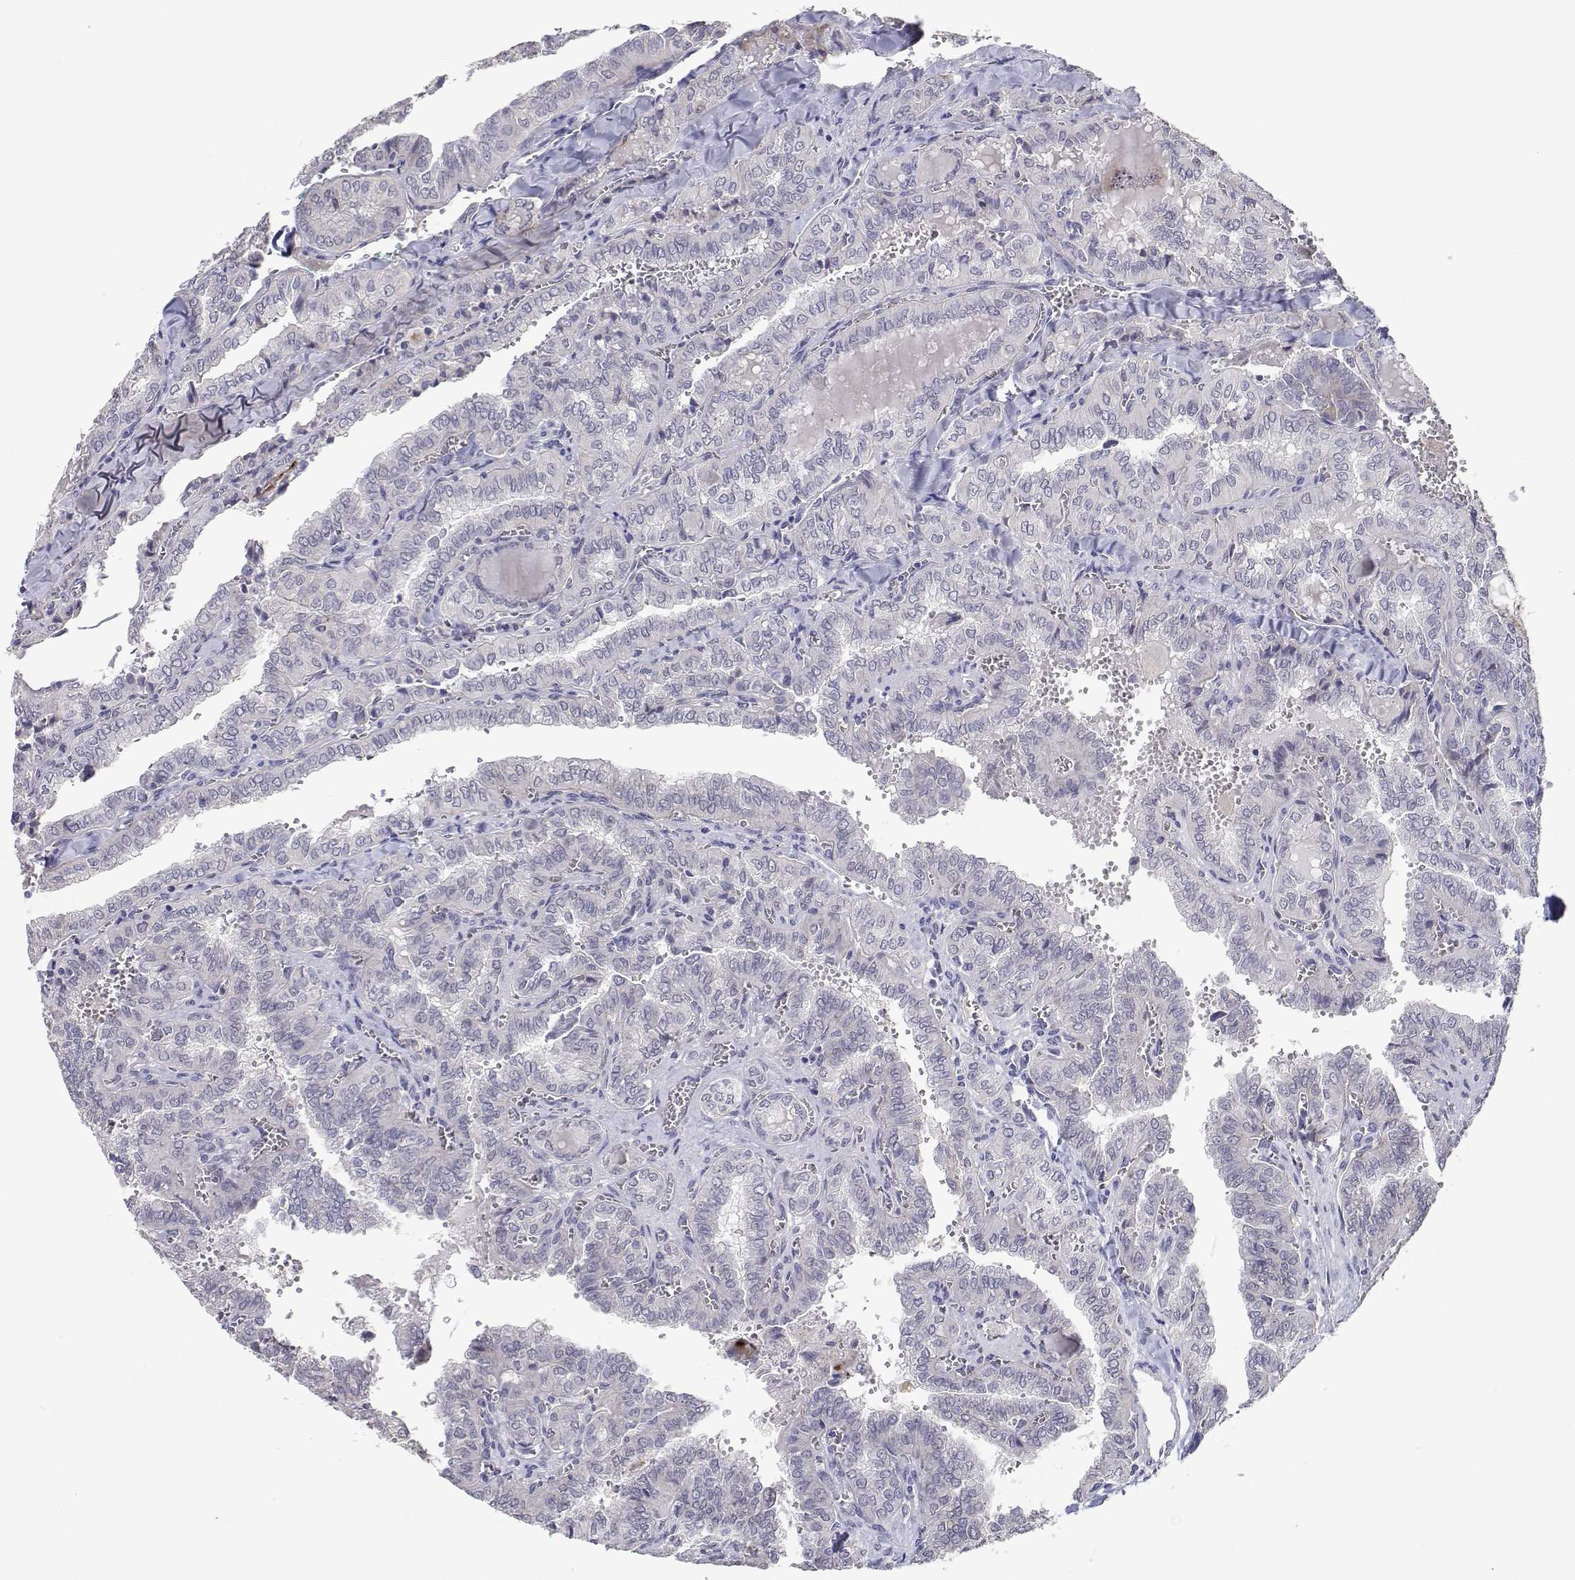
{"staining": {"intensity": "negative", "quantity": "none", "location": "none"}, "tissue": "thyroid cancer", "cell_type": "Tumor cells", "image_type": "cancer", "snomed": [{"axis": "morphology", "description": "Papillary adenocarcinoma, NOS"}, {"axis": "topography", "description": "Thyroid gland"}], "caption": "IHC photomicrograph of human thyroid cancer stained for a protein (brown), which shows no positivity in tumor cells.", "gene": "RBPJL", "patient": {"sex": "female", "age": 41}}